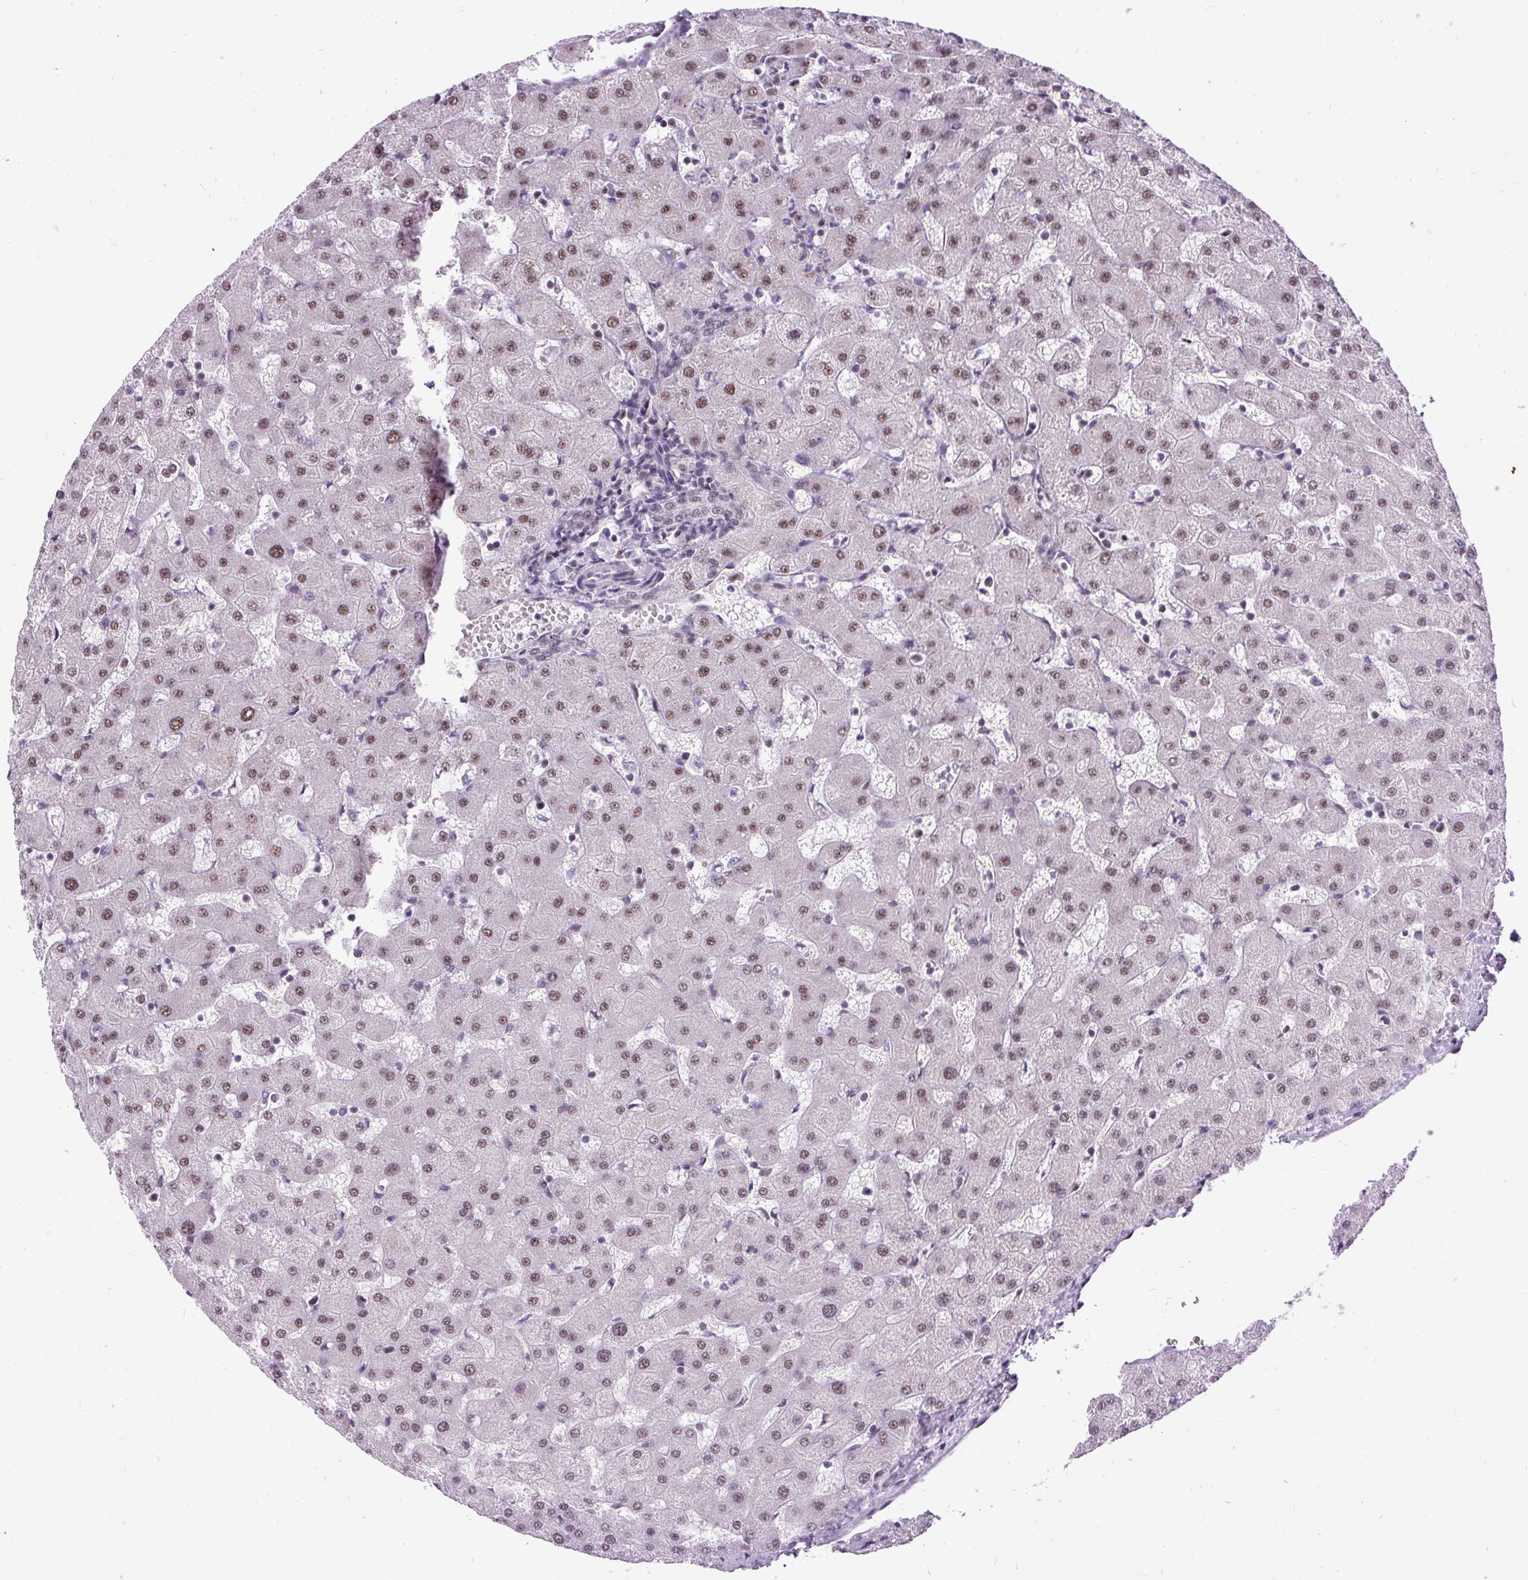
{"staining": {"intensity": "negative", "quantity": "none", "location": "none"}, "tissue": "liver", "cell_type": "Cholangiocytes", "image_type": "normal", "snomed": [{"axis": "morphology", "description": "Normal tissue, NOS"}, {"axis": "topography", "description": "Liver"}], "caption": "IHC histopathology image of normal liver: liver stained with DAB (3,3'-diaminobenzidine) reveals no significant protein positivity in cholangiocytes.", "gene": "SMC5", "patient": {"sex": "female", "age": 63}}